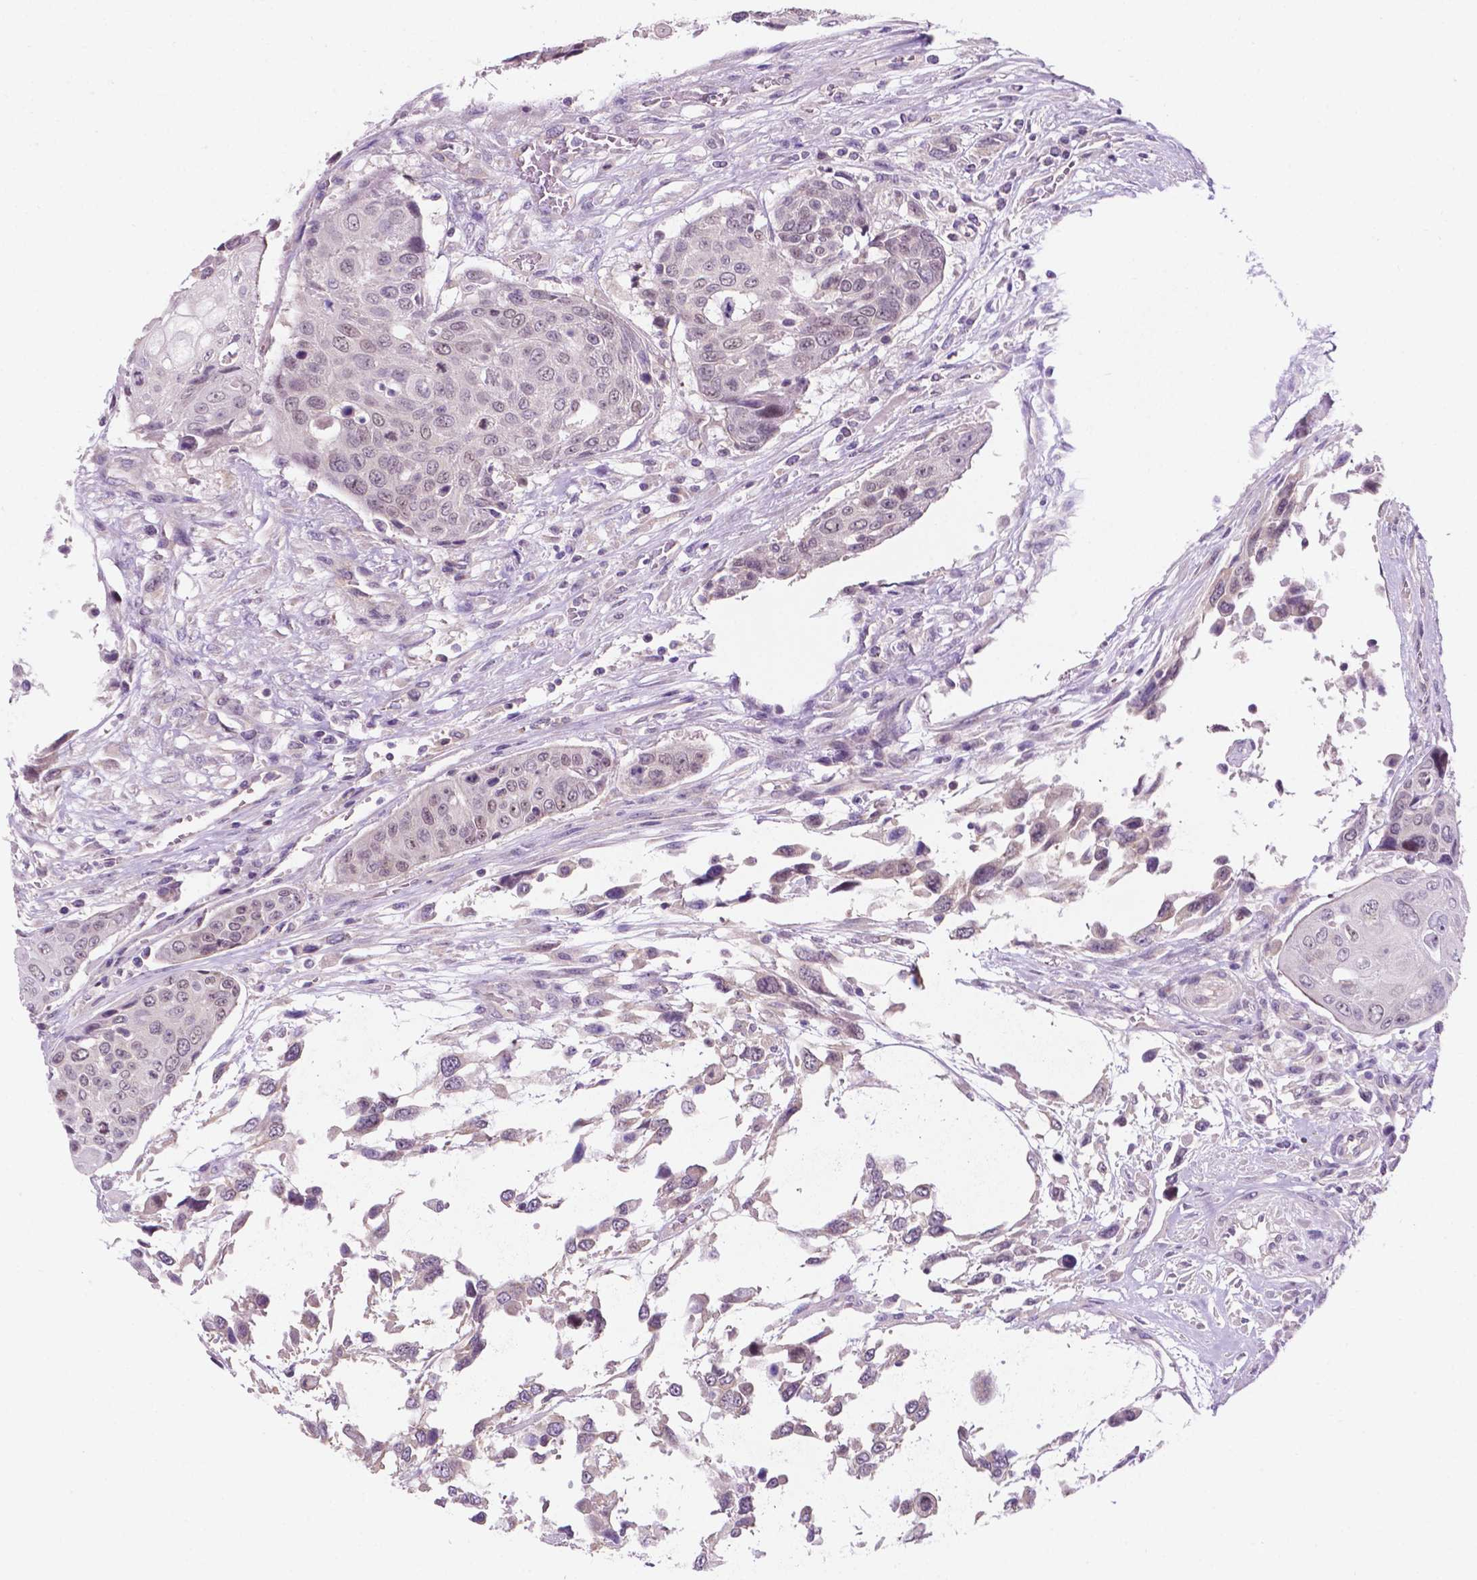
{"staining": {"intensity": "negative", "quantity": "none", "location": "none"}, "tissue": "urothelial cancer", "cell_type": "Tumor cells", "image_type": "cancer", "snomed": [{"axis": "morphology", "description": "Urothelial carcinoma, High grade"}, {"axis": "topography", "description": "Urinary bladder"}], "caption": "There is no significant staining in tumor cells of high-grade urothelial carcinoma. (Brightfield microscopy of DAB immunohistochemistry (IHC) at high magnification).", "gene": "FAM50B", "patient": {"sex": "female", "age": 70}}